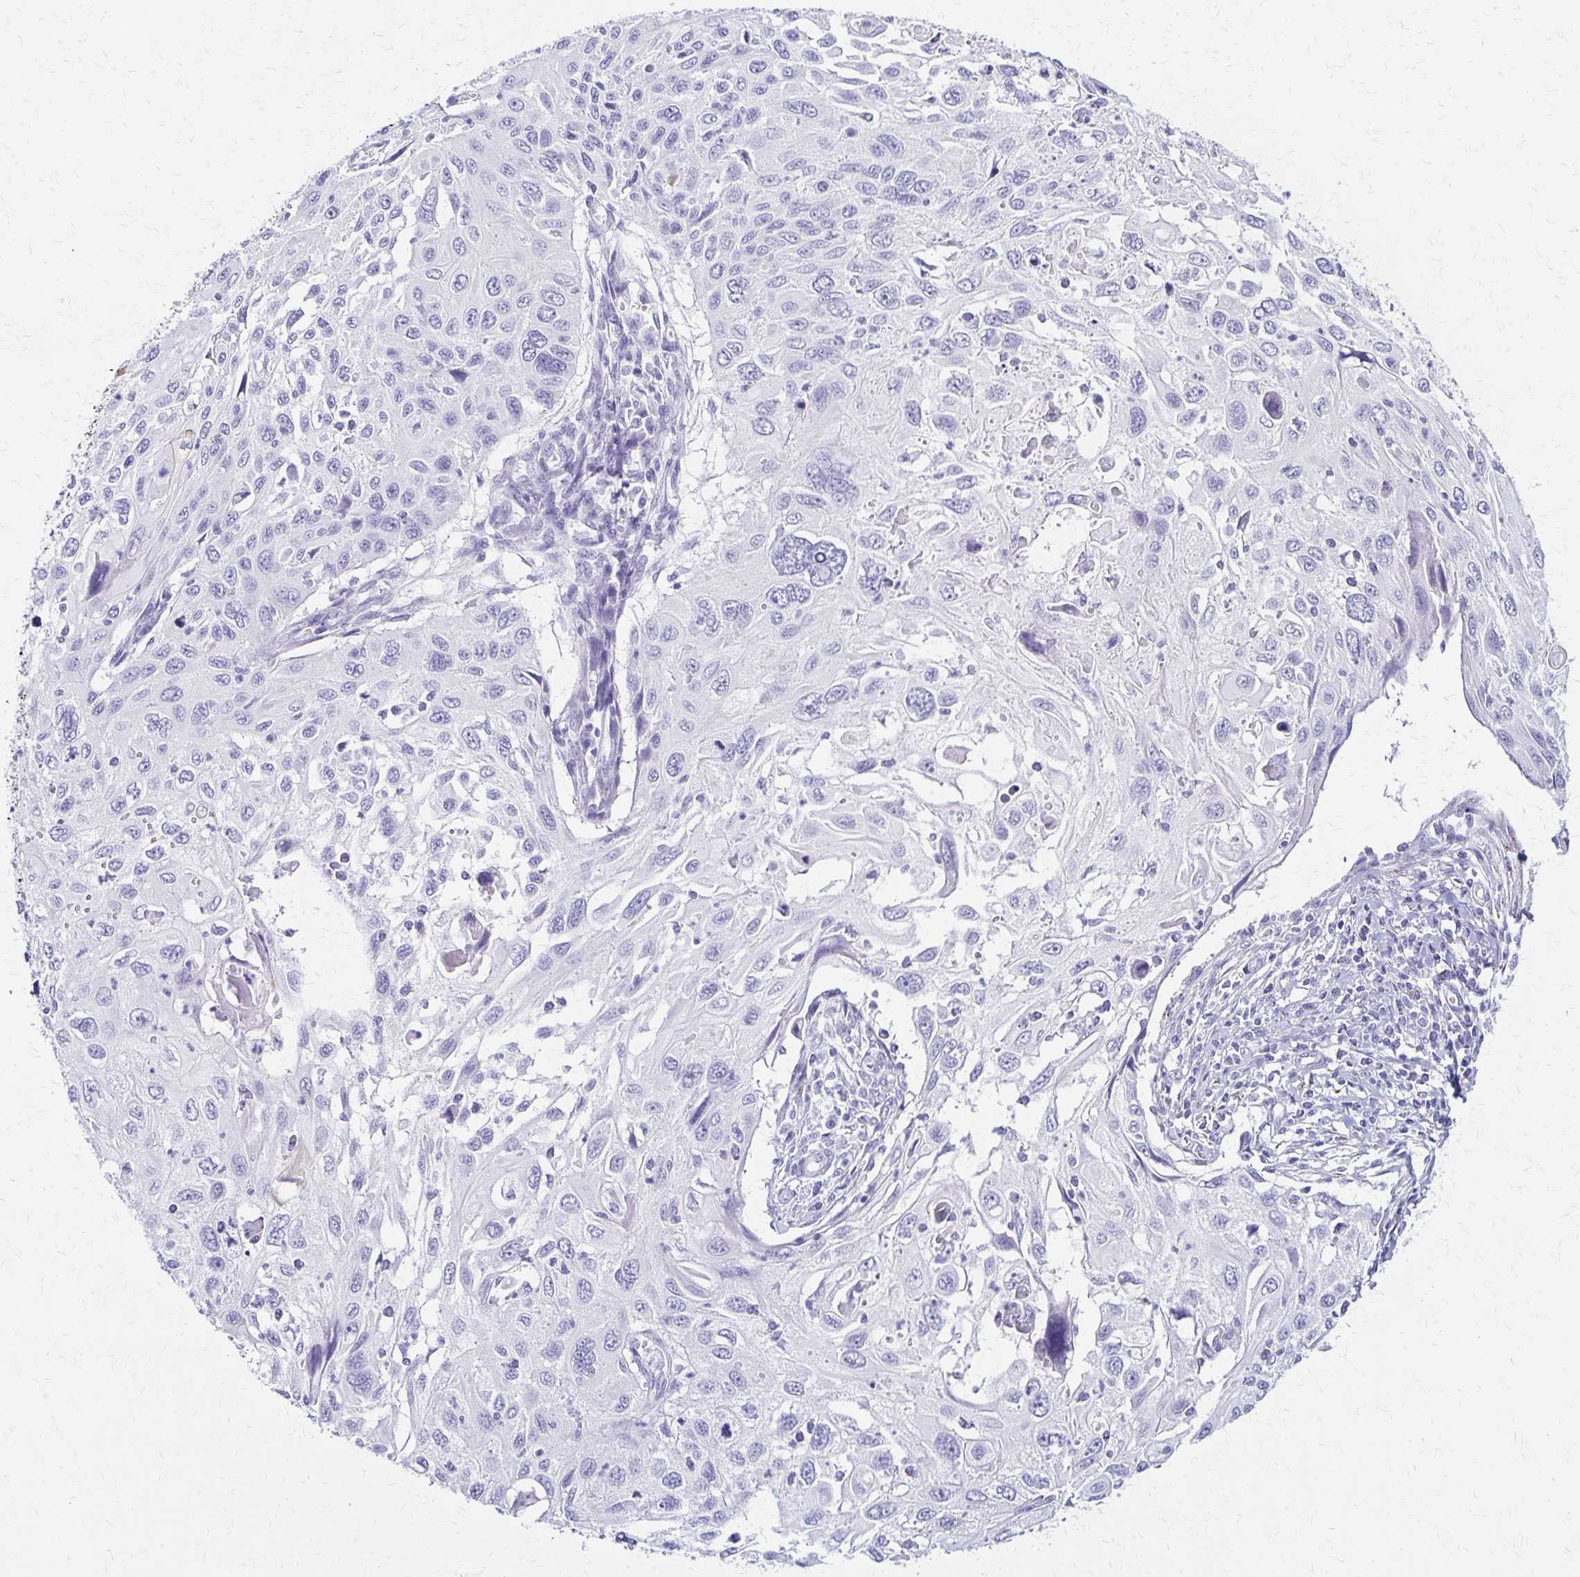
{"staining": {"intensity": "negative", "quantity": "none", "location": "none"}, "tissue": "cervical cancer", "cell_type": "Tumor cells", "image_type": "cancer", "snomed": [{"axis": "morphology", "description": "Squamous cell carcinoma, NOS"}, {"axis": "topography", "description": "Cervix"}], "caption": "A histopathology image of human squamous cell carcinoma (cervical) is negative for staining in tumor cells.", "gene": "ZSCAN5B", "patient": {"sex": "female", "age": 70}}